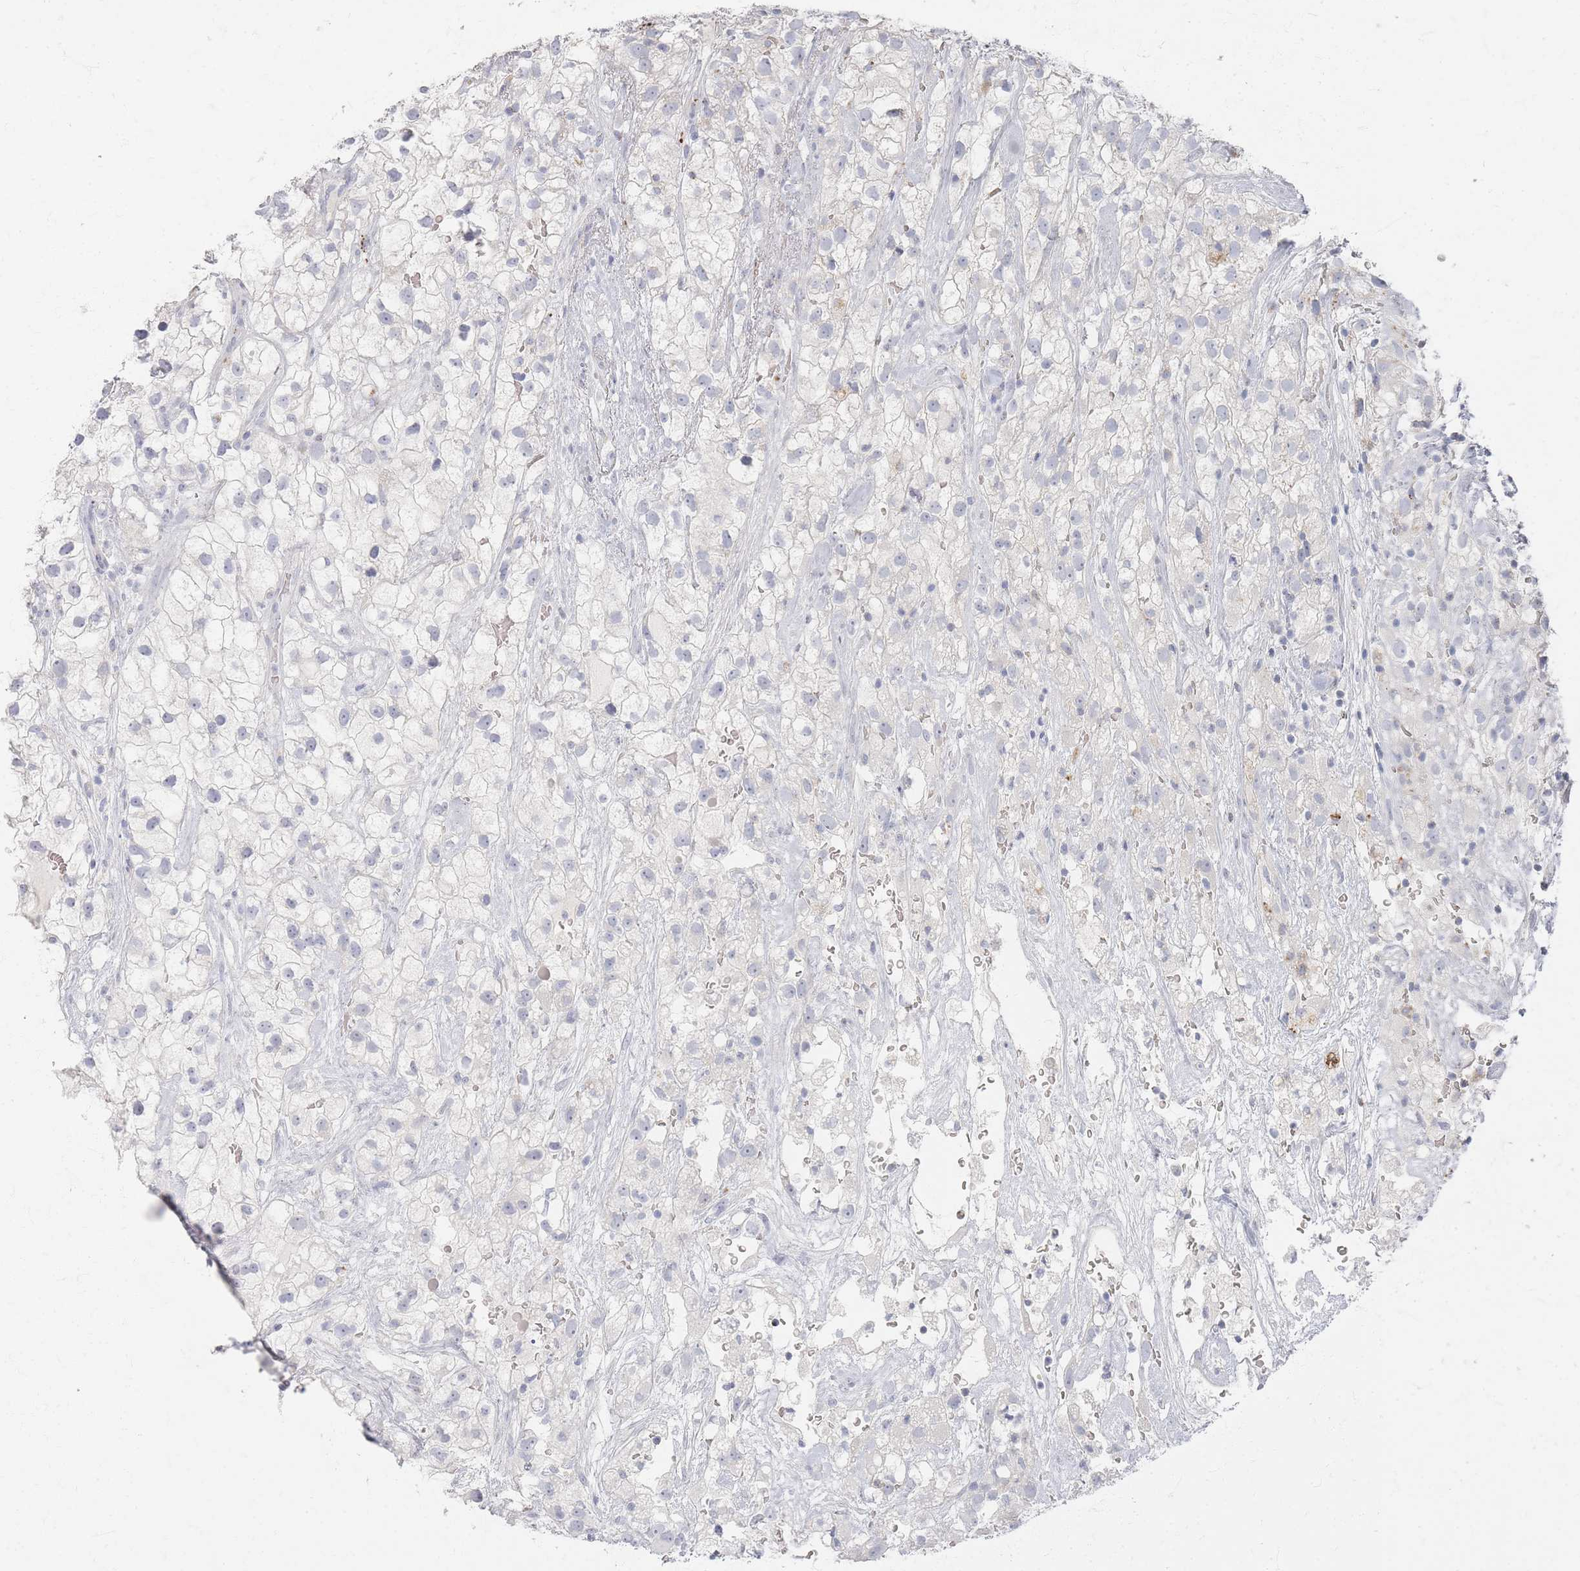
{"staining": {"intensity": "negative", "quantity": "none", "location": "none"}, "tissue": "renal cancer", "cell_type": "Tumor cells", "image_type": "cancer", "snomed": [{"axis": "morphology", "description": "Adenocarcinoma, NOS"}, {"axis": "topography", "description": "Kidney"}], "caption": "DAB (3,3'-diaminobenzidine) immunohistochemical staining of human renal adenocarcinoma displays no significant positivity in tumor cells.", "gene": "SLC2A11", "patient": {"sex": "male", "age": 59}}